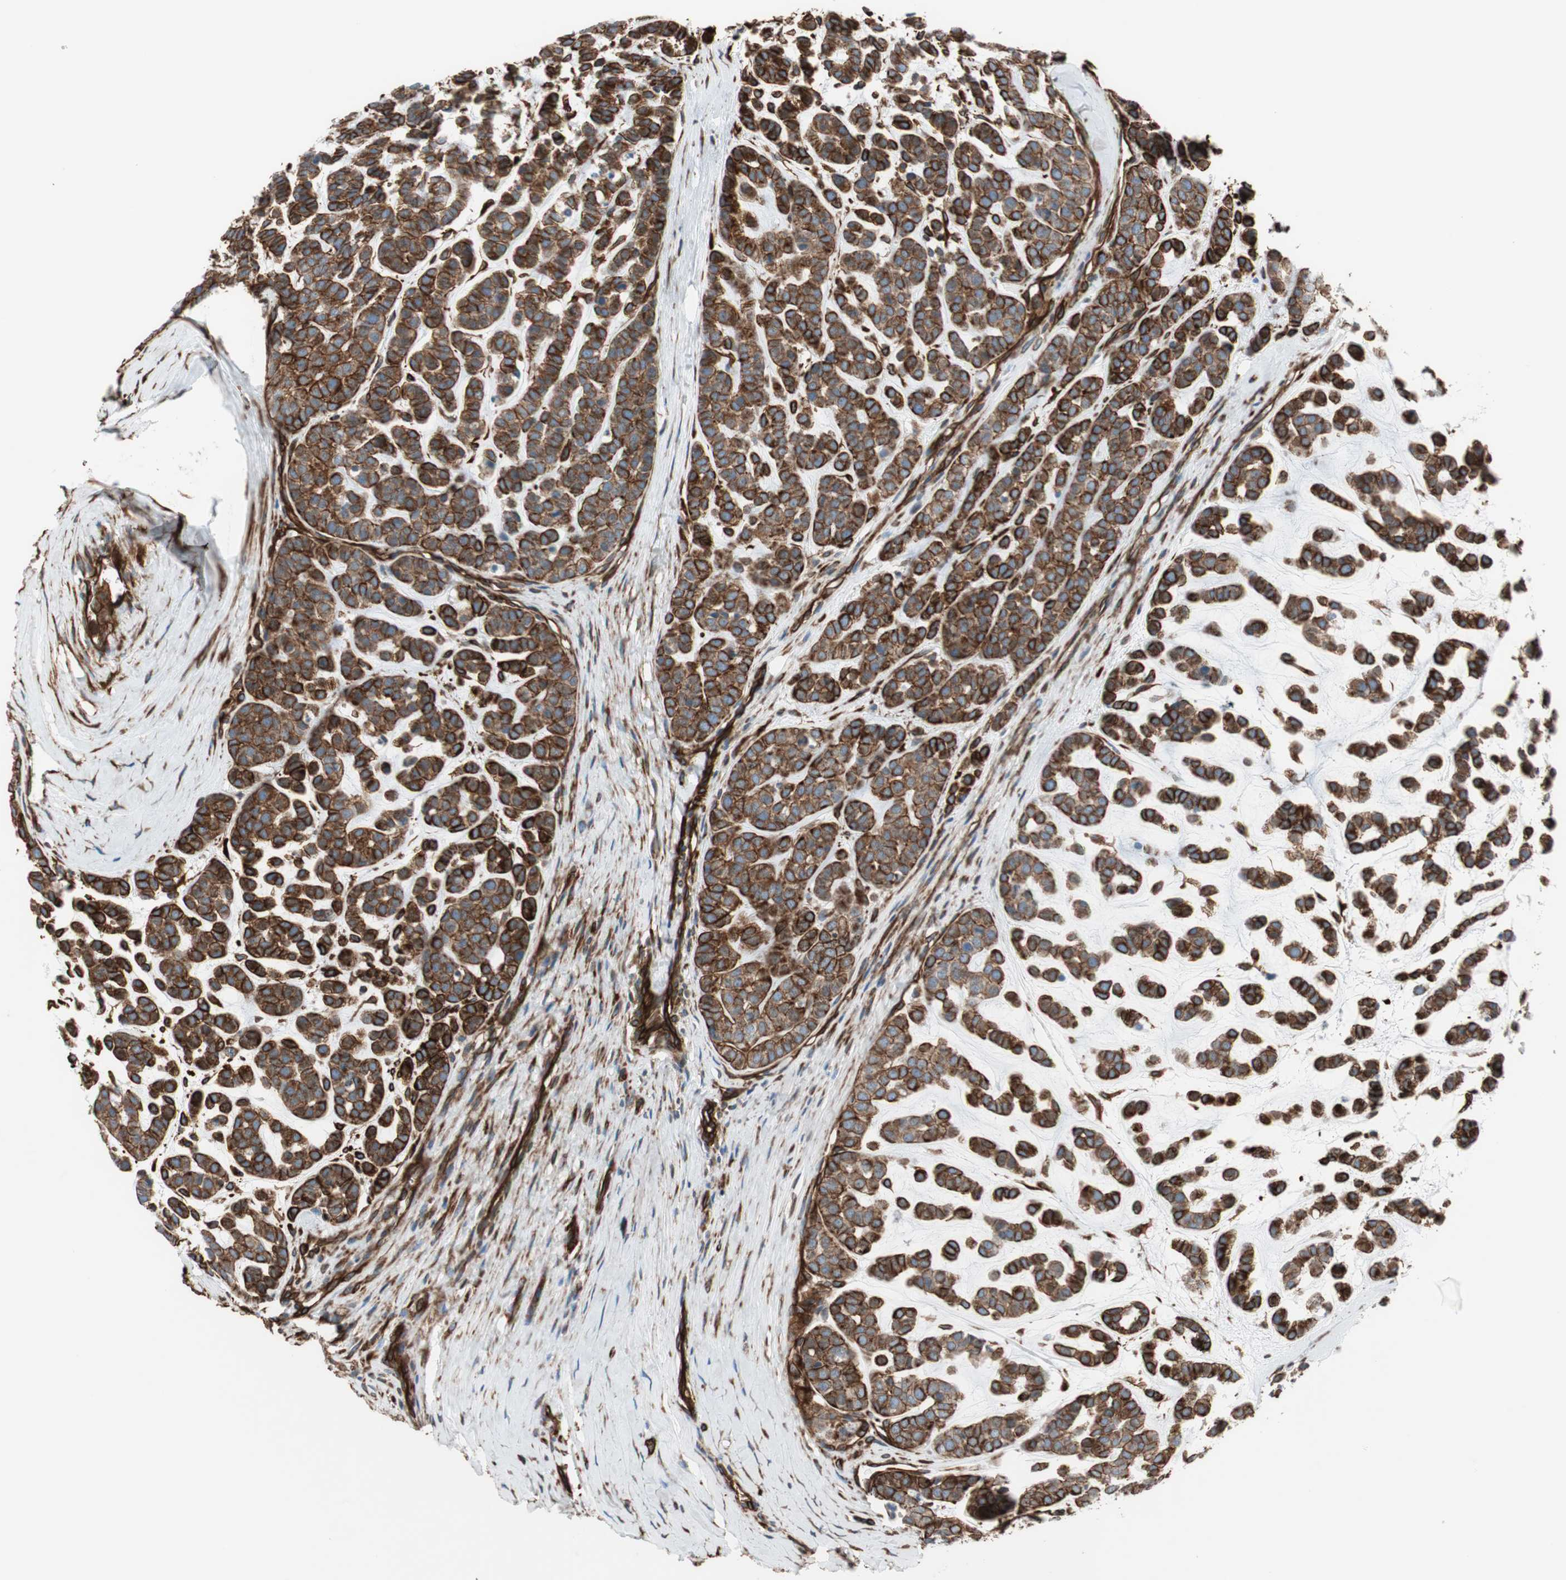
{"staining": {"intensity": "strong", "quantity": ">75%", "location": "cytoplasmic/membranous"}, "tissue": "head and neck cancer", "cell_type": "Tumor cells", "image_type": "cancer", "snomed": [{"axis": "morphology", "description": "Adenocarcinoma, NOS"}, {"axis": "morphology", "description": "Adenoma, NOS"}, {"axis": "topography", "description": "Head-Neck"}], "caption": "Head and neck cancer (adenocarcinoma) stained with a brown dye reveals strong cytoplasmic/membranous positive positivity in approximately >75% of tumor cells.", "gene": "TCTA", "patient": {"sex": "female", "age": 55}}